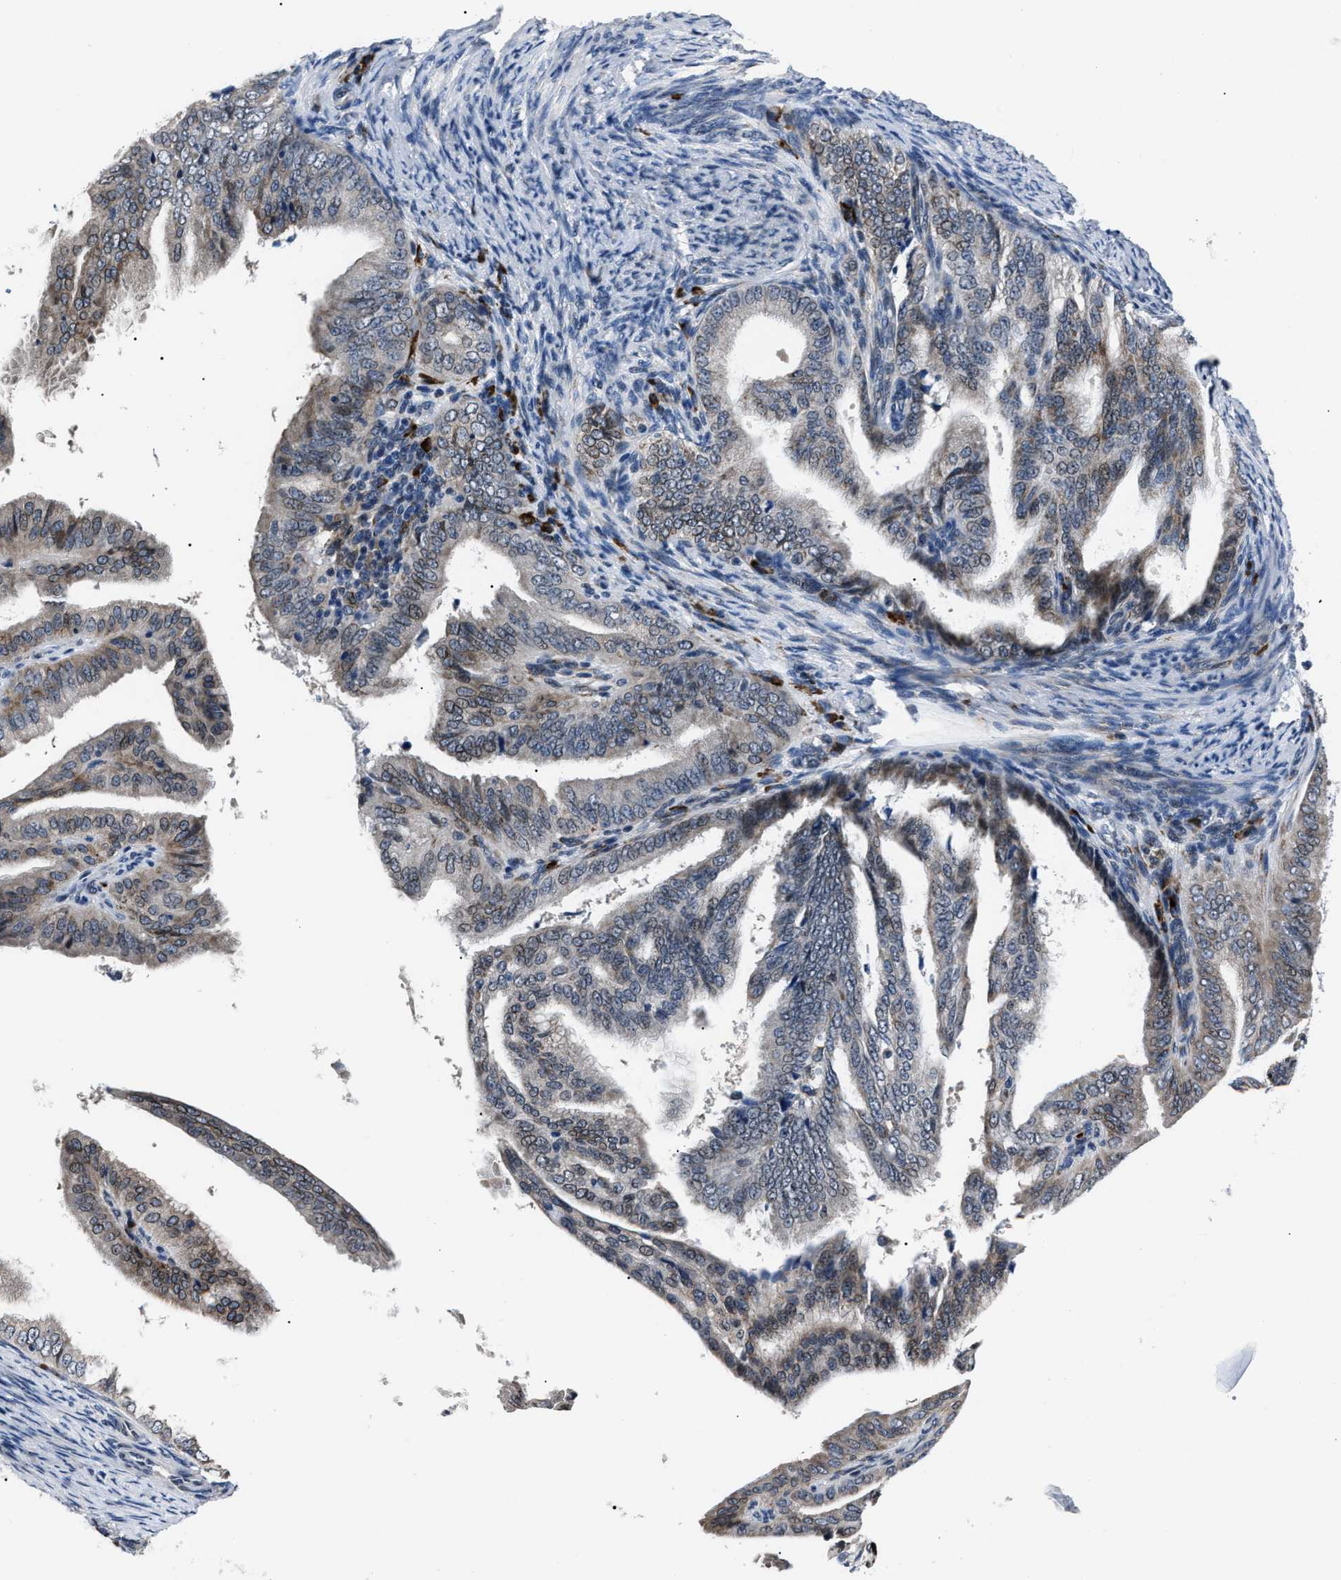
{"staining": {"intensity": "weak", "quantity": ">75%", "location": "cytoplasmic/membranous"}, "tissue": "endometrial cancer", "cell_type": "Tumor cells", "image_type": "cancer", "snomed": [{"axis": "morphology", "description": "Adenocarcinoma, NOS"}, {"axis": "topography", "description": "Endometrium"}], "caption": "Tumor cells display weak cytoplasmic/membranous expression in about >75% of cells in endometrial cancer. The staining was performed using DAB (3,3'-diaminobenzidine) to visualize the protein expression in brown, while the nuclei were stained in blue with hematoxylin (Magnification: 20x).", "gene": "LRRC14", "patient": {"sex": "female", "age": 58}}